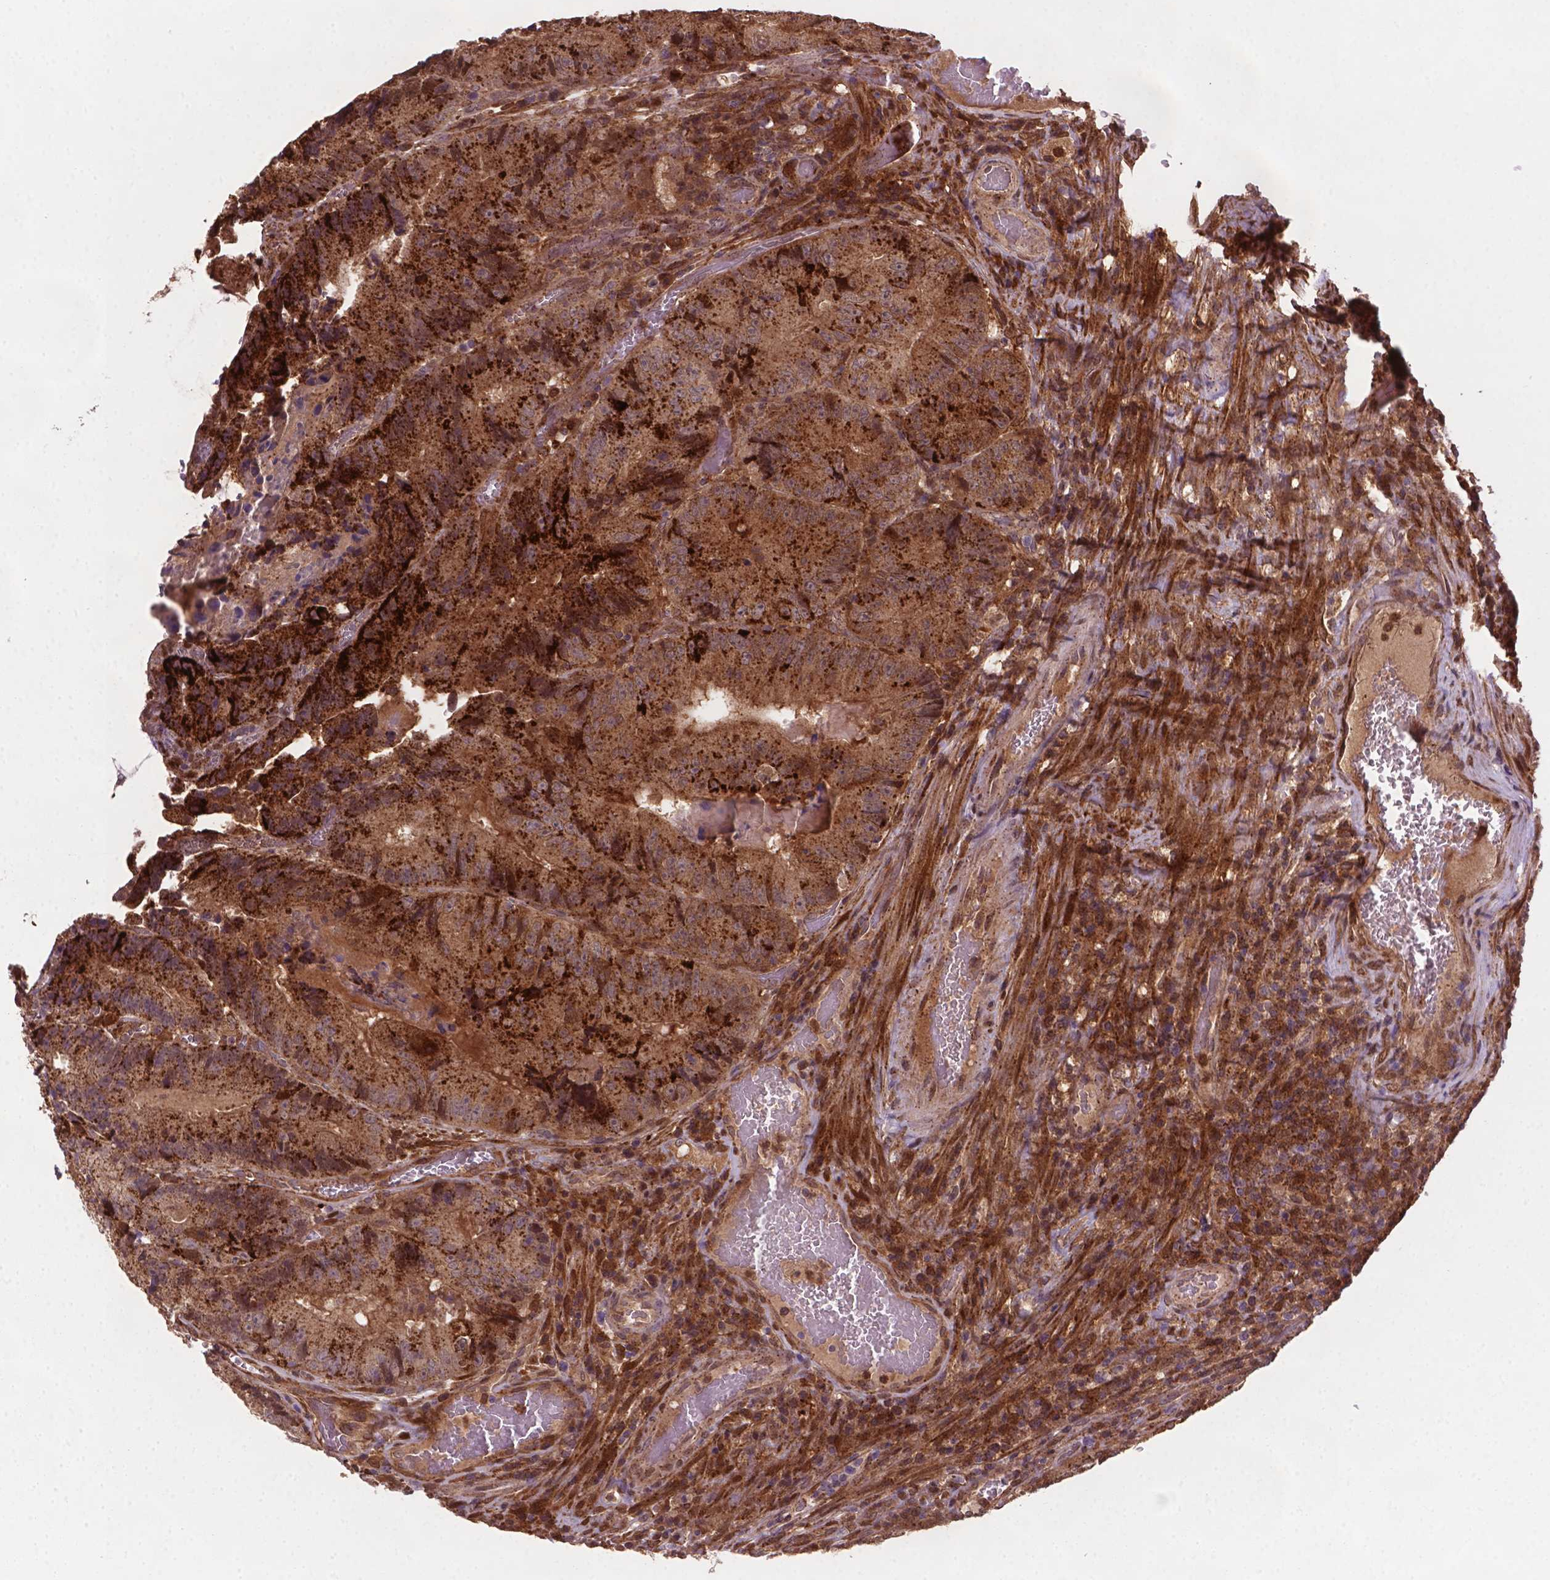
{"staining": {"intensity": "moderate", "quantity": ">75%", "location": "cytoplasmic/membranous"}, "tissue": "colorectal cancer", "cell_type": "Tumor cells", "image_type": "cancer", "snomed": [{"axis": "morphology", "description": "Adenocarcinoma, NOS"}, {"axis": "topography", "description": "Colon"}], "caption": "A medium amount of moderate cytoplasmic/membranous positivity is identified in about >75% of tumor cells in adenocarcinoma (colorectal) tissue.", "gene": "PLIN3", "patient": {"sex": "female", "age": 86}}